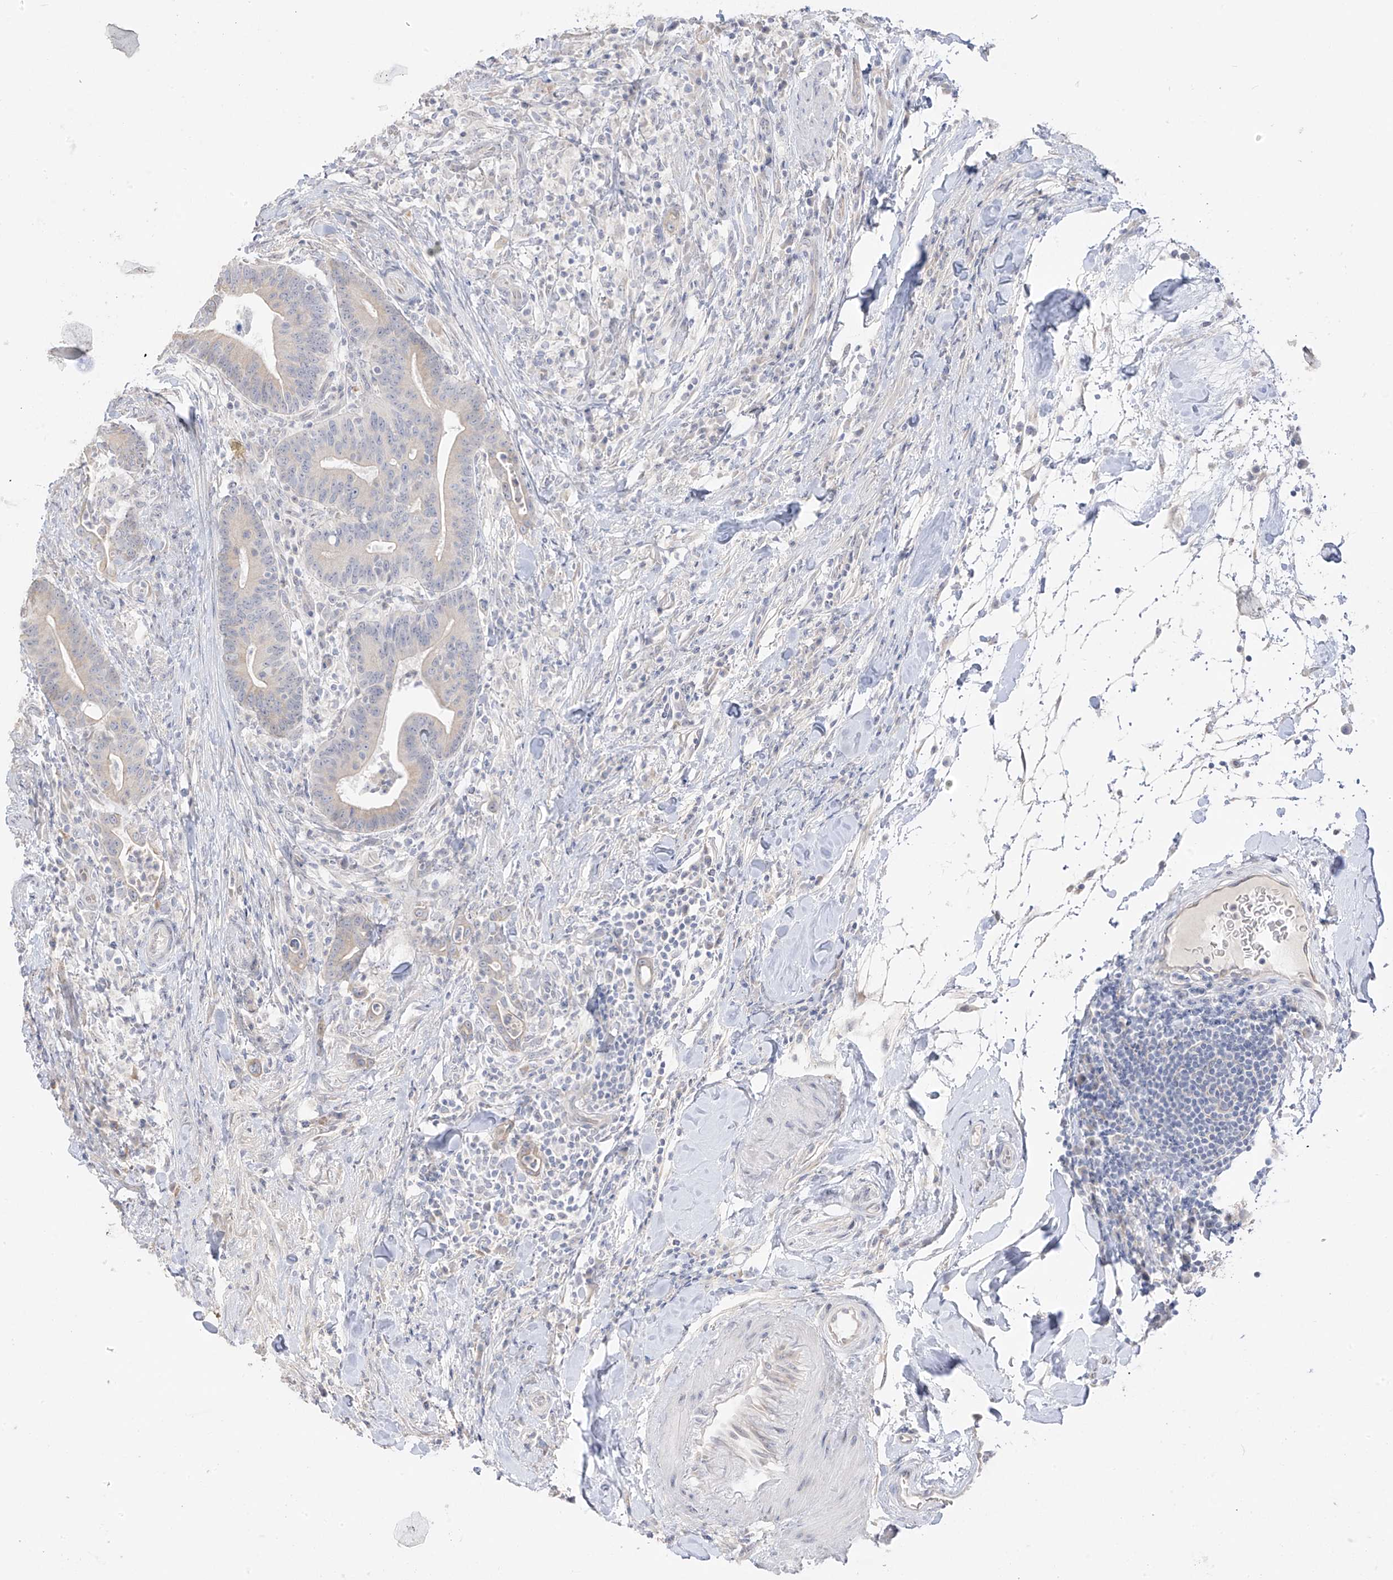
{"staining": {"intensity": "weak", "quantity": "<25%", "location": "cytoplasmic/membranous"}, "tissue": "colorectal cancer", "cell_type": "Tumor cells", "image_type": "cancer", "snomed": [{"axis": "morphology", "description": "Adenocarcinoma, NOS"}, {"axis": "topography", "description": "Colon"}], "caption": "An immunohistochemistry (IHC) photomicrograph of adenocarcinoma (colorectal) is shown. There is no staining in tumor cells of adenocarcinoma (colorectal).", "gene": "DCDC2", "patient": {"sex": "female", "age": 66}}